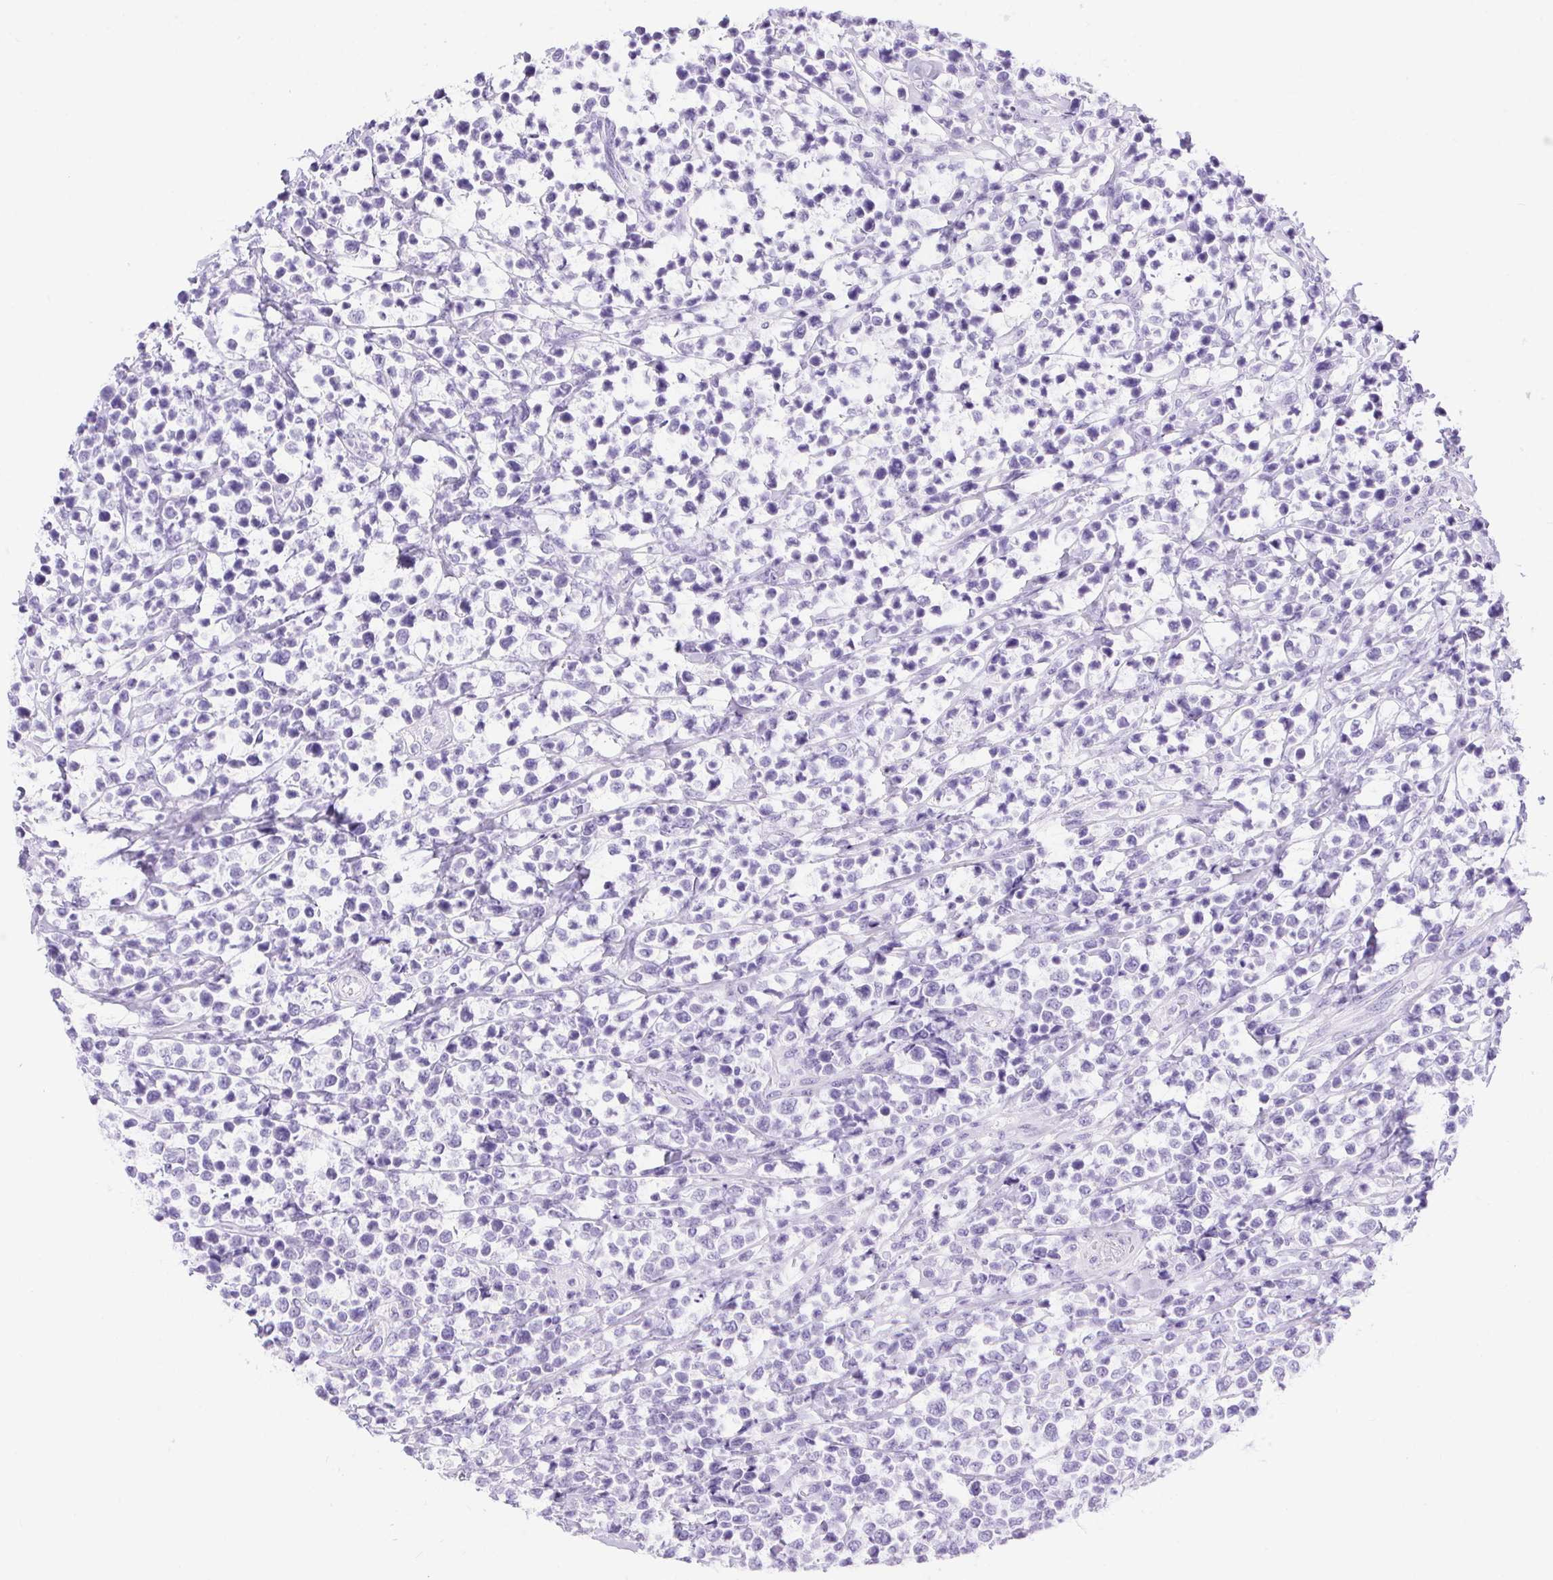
{"staining": {"intensity": "negative", "quantity": "none", "location": "none"}, "tissue": "lymphoma", "cell_type": "Tumor cells", "image_type": "cancer", "snomed": [{"axis": "morphology", "description": "Malignant lymphoma, non-Hodgkin's type, High grade"}, {"axis": "topography", "description": "Soft tissue"}], "caption": "Tumor cells show no significant protein staining in malignant lymphoma, non-Hodgkin's type (high-grade).", "gene": "ERP27", "patient": {"sex": "female", "age": 56}}